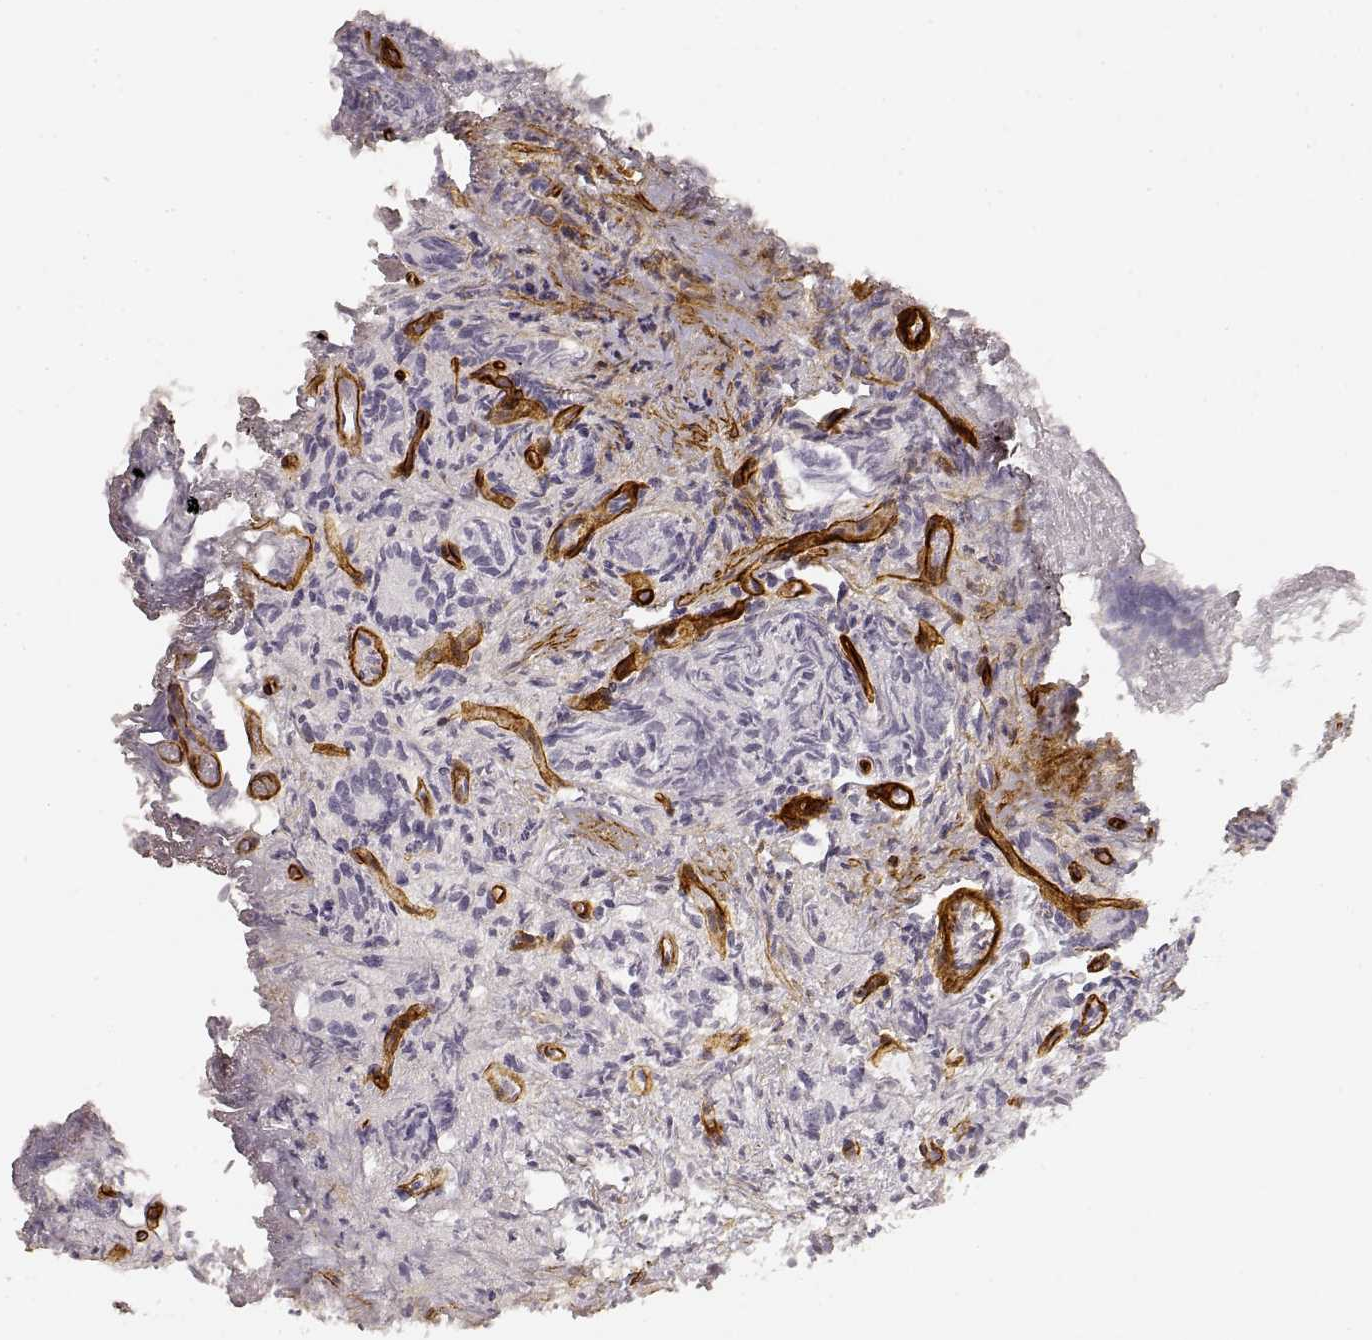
{"staining": {"intensity": "negative", "quantity": "none", "location": "none"}, "tissue": "prostate cancer", "cell_type": "Tumor cells", "image_type": "cancer", "snomed": [{"axis": "morphology", "description": "Adenocarcinoma, High grade"}, {"axis": "topography", "description": "Prostate"}], "caption": "The histopathology image exhibits no staining of tumor cells in adenocarcinoma (high-grade) (prostate). (DAB (3,3'-diaminobenzidine) immunohistochemistry with hematoxylin counter stain).", "gene": "LAMA4", "patient": {"sex": "male", "age": 53}}